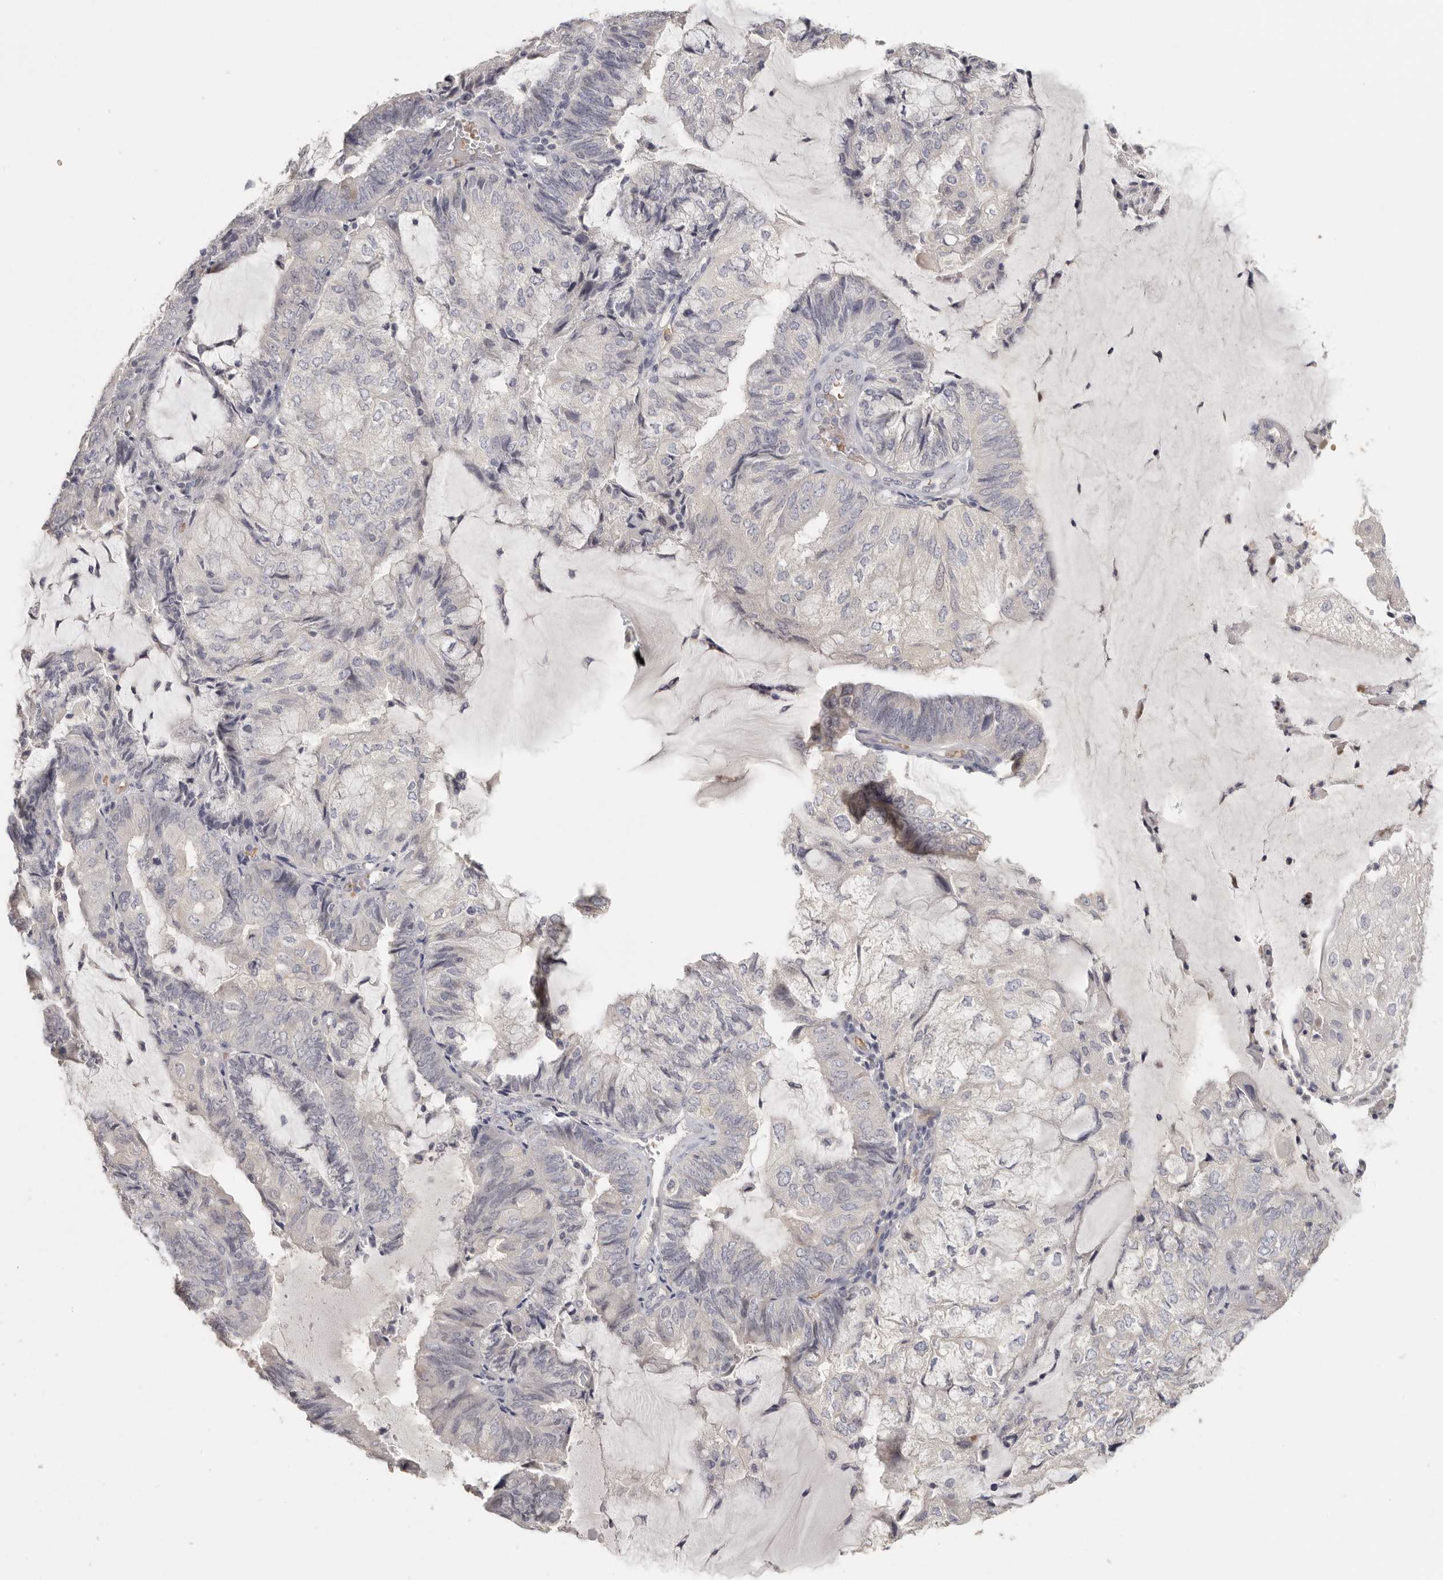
{"staining": {"intensity": "negative", "quantity": "none", "location": "none"}, "tissue": "endometrial cancer", "cell_type": "Tumor cells", "image_type": "cancer", "snomed": [{"axis": "morphology", "description": "Adenocarcinoma, NOS"}, {"axis": "topography", "description": "Endometrium"}], "caption": "DAB immunohistochemical staining of endometrial cancer (adenocarcinoma) exhibits no significant positivity in tumor cells.", "gene": "DNAJC11", "patient": {"sex": "female", "age": 81}}